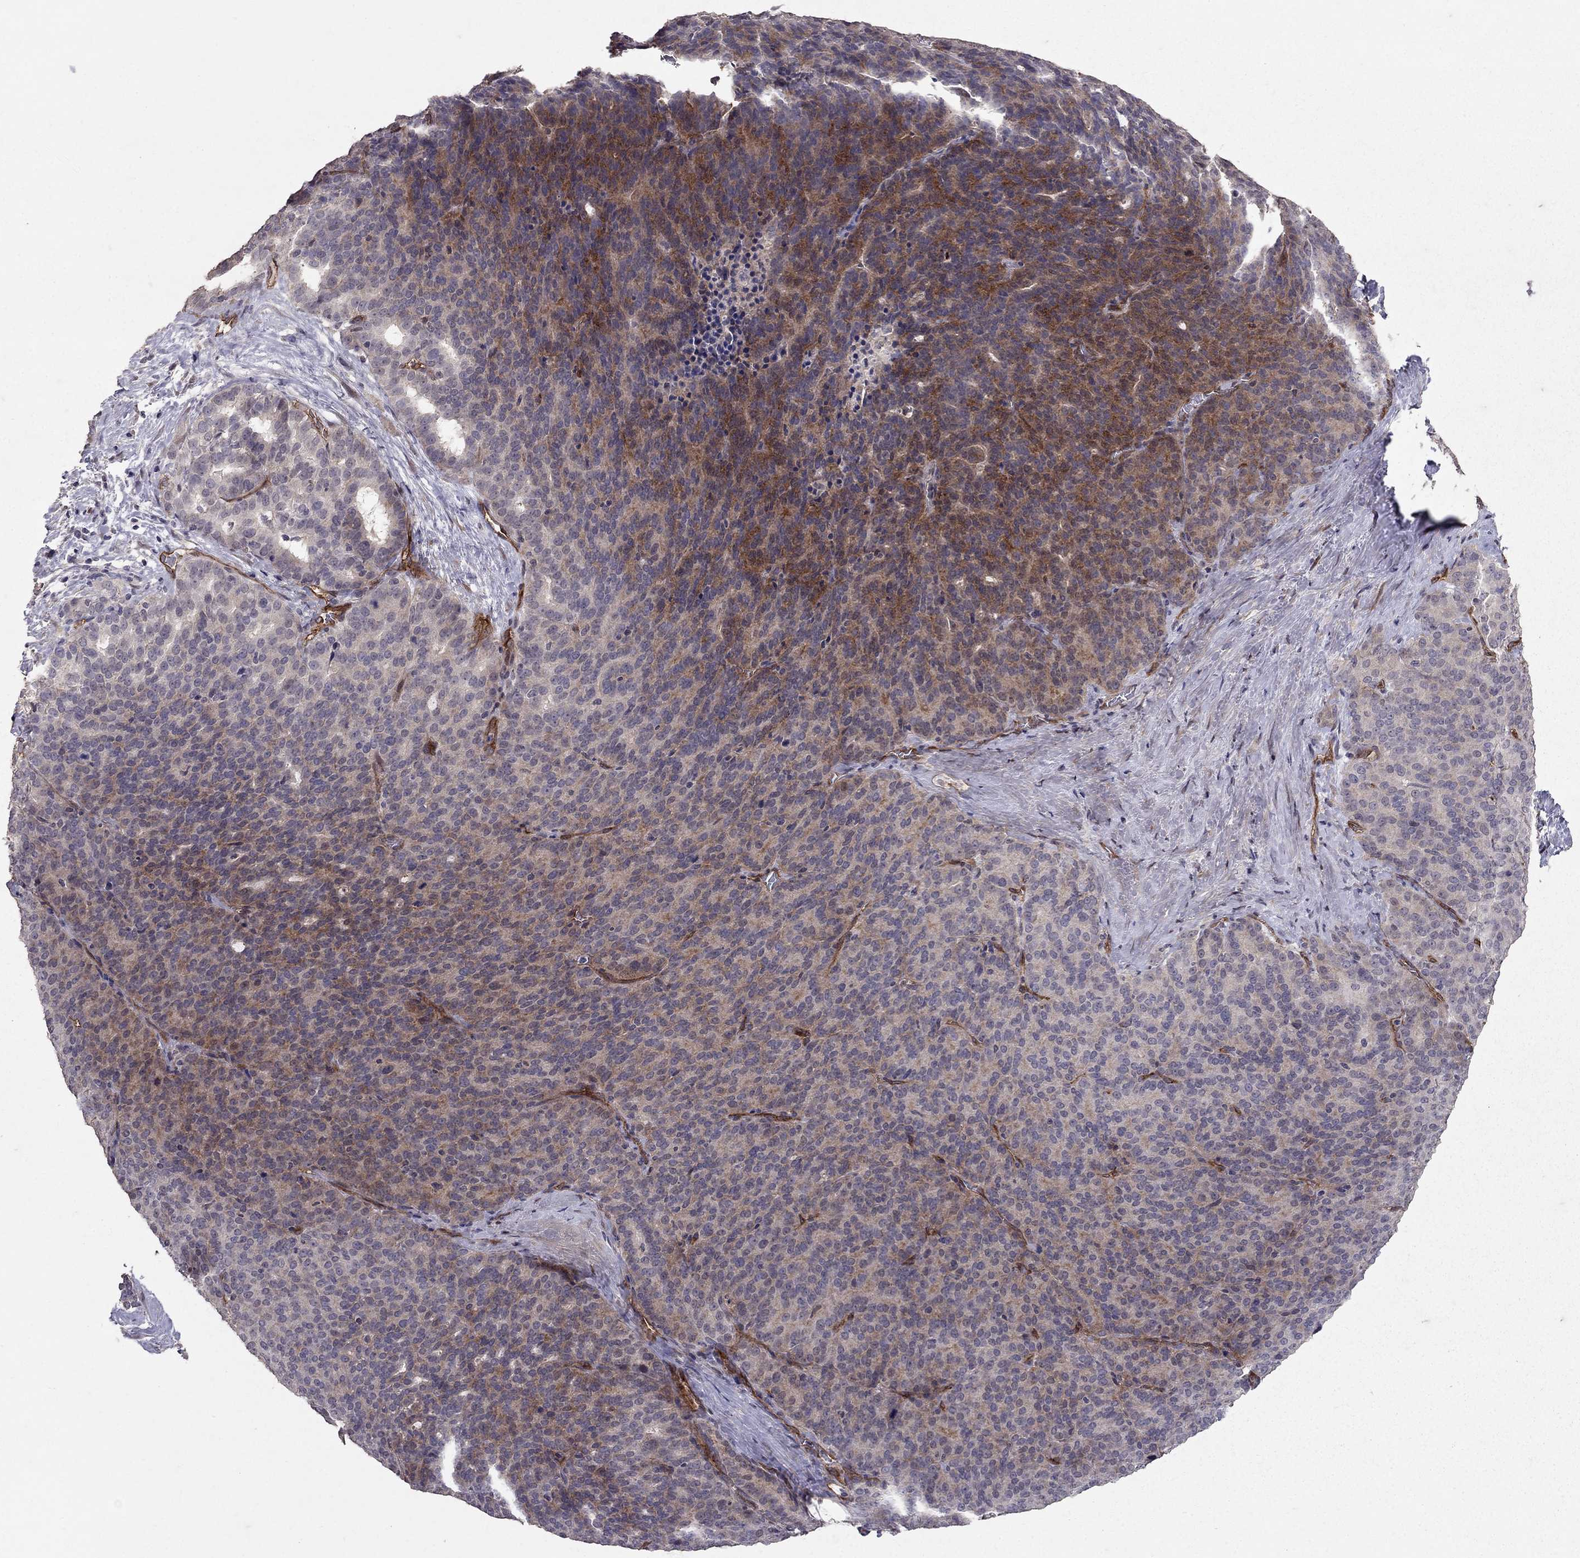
{"staining": {"intensity": "strong", "quantity": "<25%", "location": "cytoplasmic/membranous"}, "tissue": "liver cancer", "cell_type": "Tumor cells", "image_type": "cancer", "snomed": [{"axis": "morphology", "description": "Cholangiocarcinoma"}, {"axis": "topography", "description": "Liver"}], "caption": "Human liver cancer (cholangiocarcinoma) stained for a protein (brown) demonstrates strong cytoplasmic/membranous positive positivity in approximately <25% of tumor cells.", "gene": "RASIP1", "patient": {"sex": "female", "age": 47}}